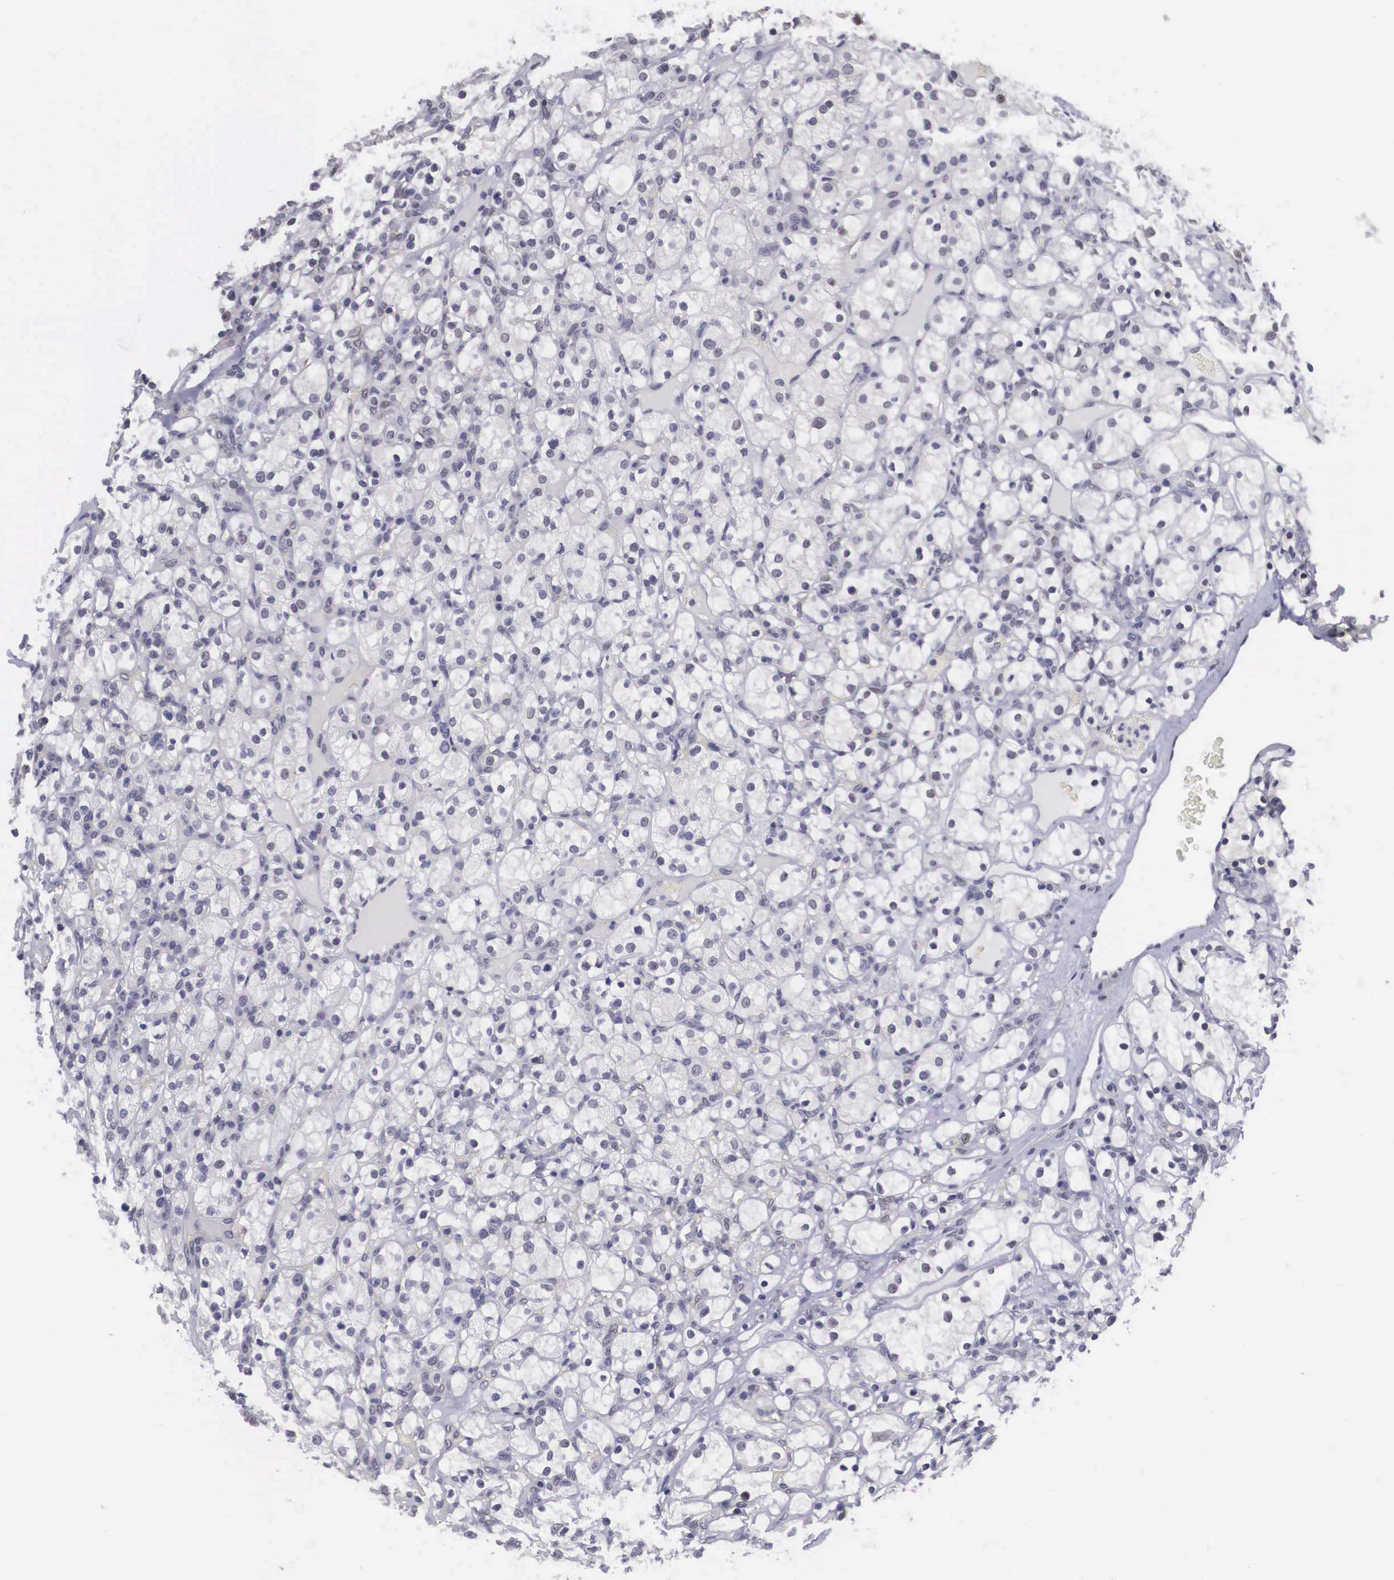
{"staining": {"intensity": "negative", "quantity": "none", "location": "none"}, "tissue": "renal cancer", "cell_type": "Tumor cells", "image_type": "cancer", "snomed": [{"axis": "morphology", "description": "Adenocarcinoma, NOS"}, {"axis": "topography", "description": "Kidney"}], "caption": "Immunohistochemistry (IHC) of adenocarcinoma (renal) reveals no staining in tumor cells.", "gene": "ZNF275", "patient": {"sex": "female", "age": 83}}